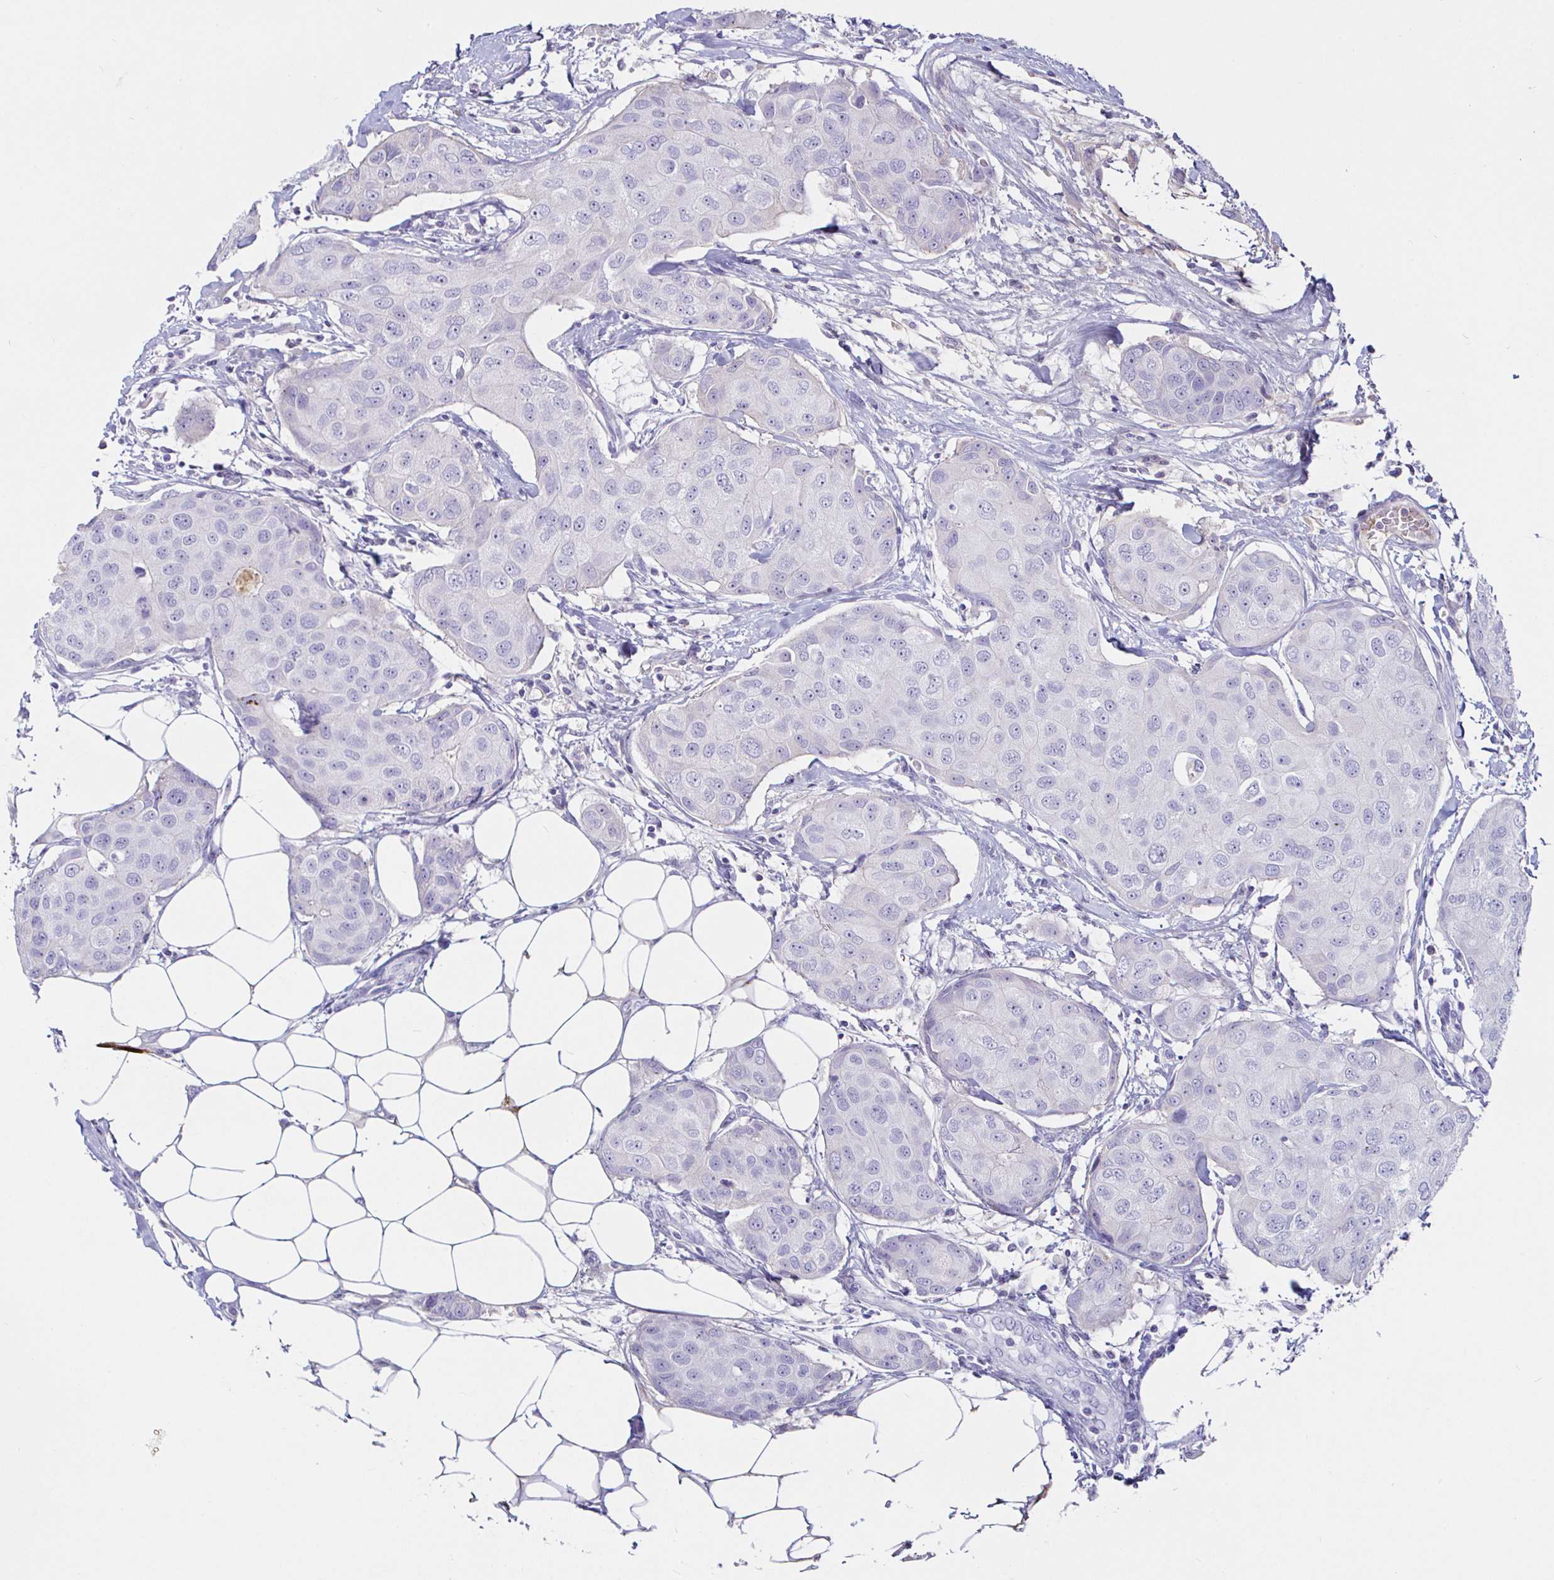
{"staining": {"intensity": "negative", "quantity": "none", "location": "none"}, "tissue": "breast cancer", "cell_type": "Tumor cells", "image_type": "cancer", "snomed": [{"axis": "morphology", "description": "Duct carcinoma"}, {"axis": "topography", "description": "Breast"}, {"axis": "topography", "description": "Lymph node"}], "caption": "Protein analysis of infiltrating ductal carcinoma (breast) shows no significant staining in tumor cells. The staining was performed using DAB to visualize the protein expression in brown, while the nuclei were stained in blue with hematoxylin (Magnification: 20x).", "gene": "SAA4", "patient": {"sex": "female", "age": 80}}